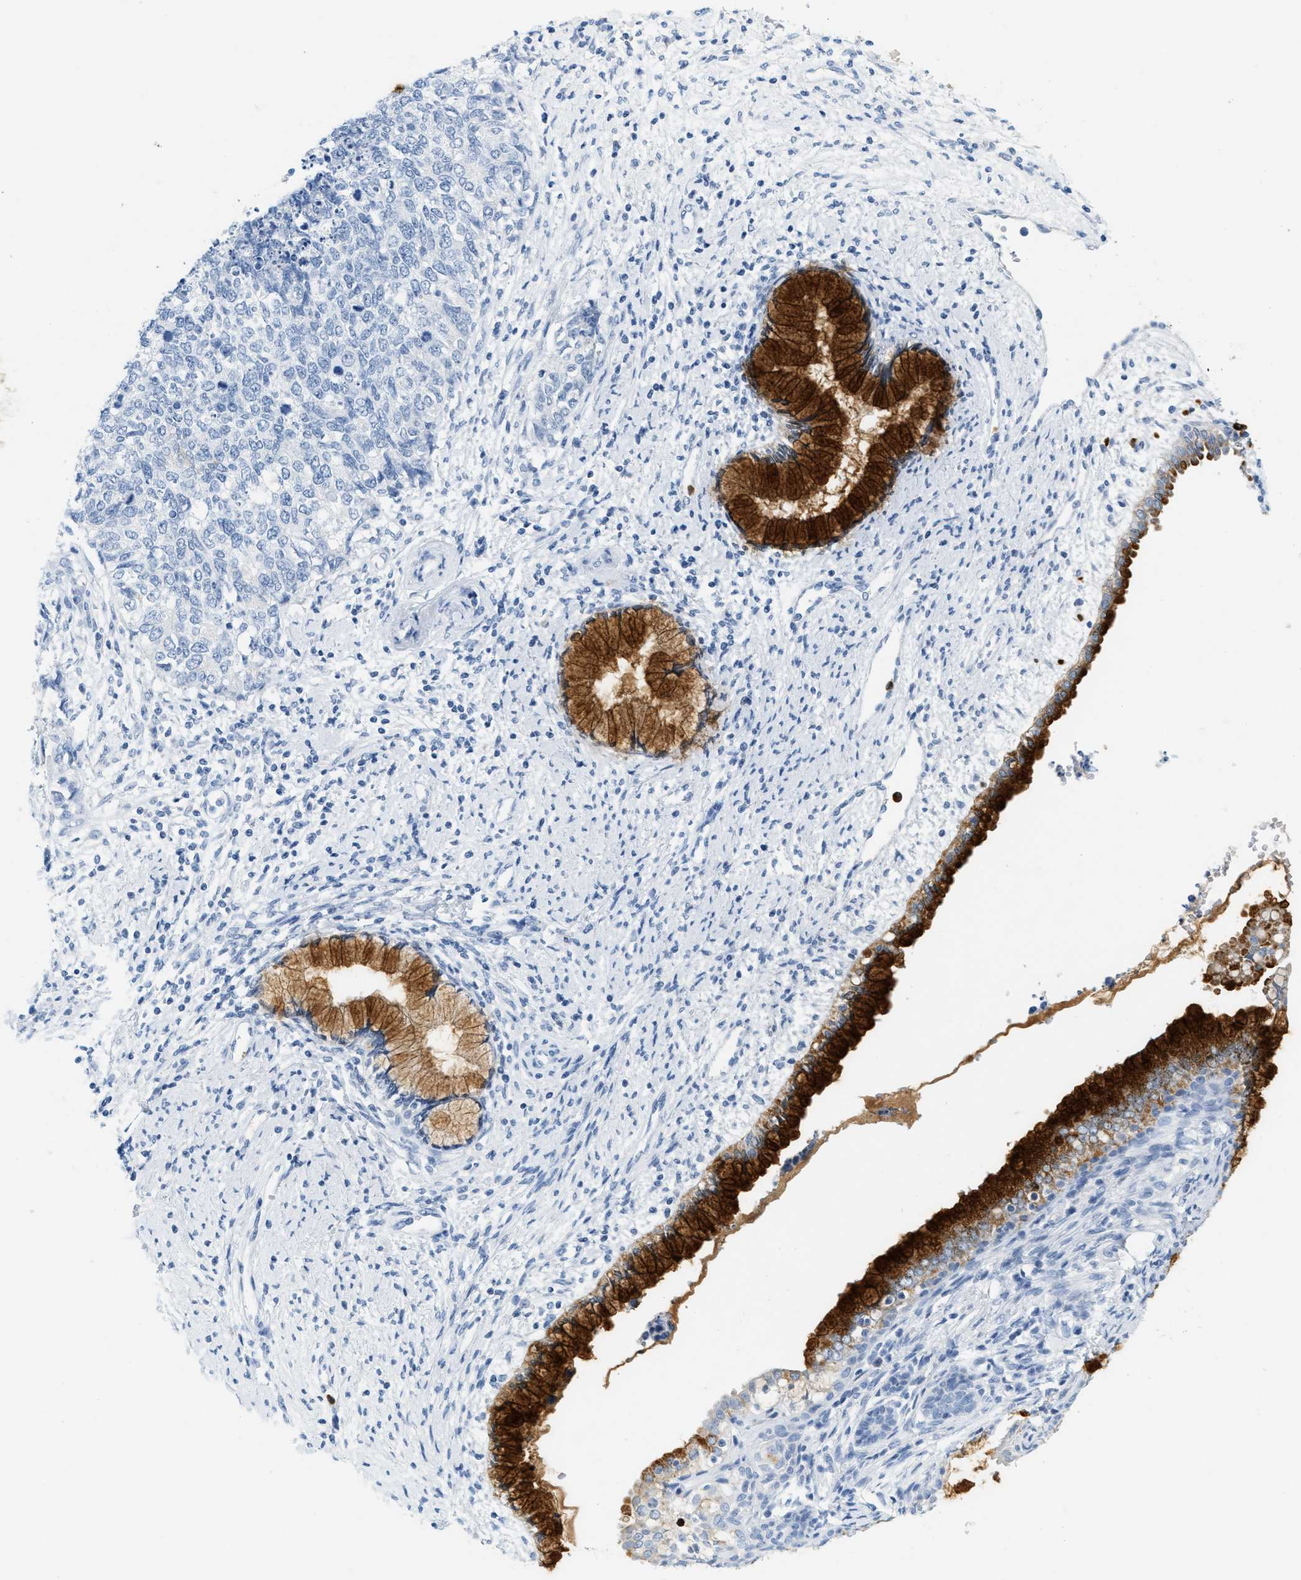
{"staining": {"intensity": "negative", "quantity": "none", "location": "none"}, "tissue": "cervical cancer", "cell_type": "Tumor cells", "image_type": "cancer", "snomed": [{"axis": "morphology", "description": "Squamous cell carcinoma, NOS"}, {"axis": "topography", "description": "Cervix"}], "caption": "Protein analysis of cervical cancer (squamous cell carcinoma) reveals no significant positivity in tumor cells.", "gene": "LCN2", "patient": {"sex": "female", "age": 63}}